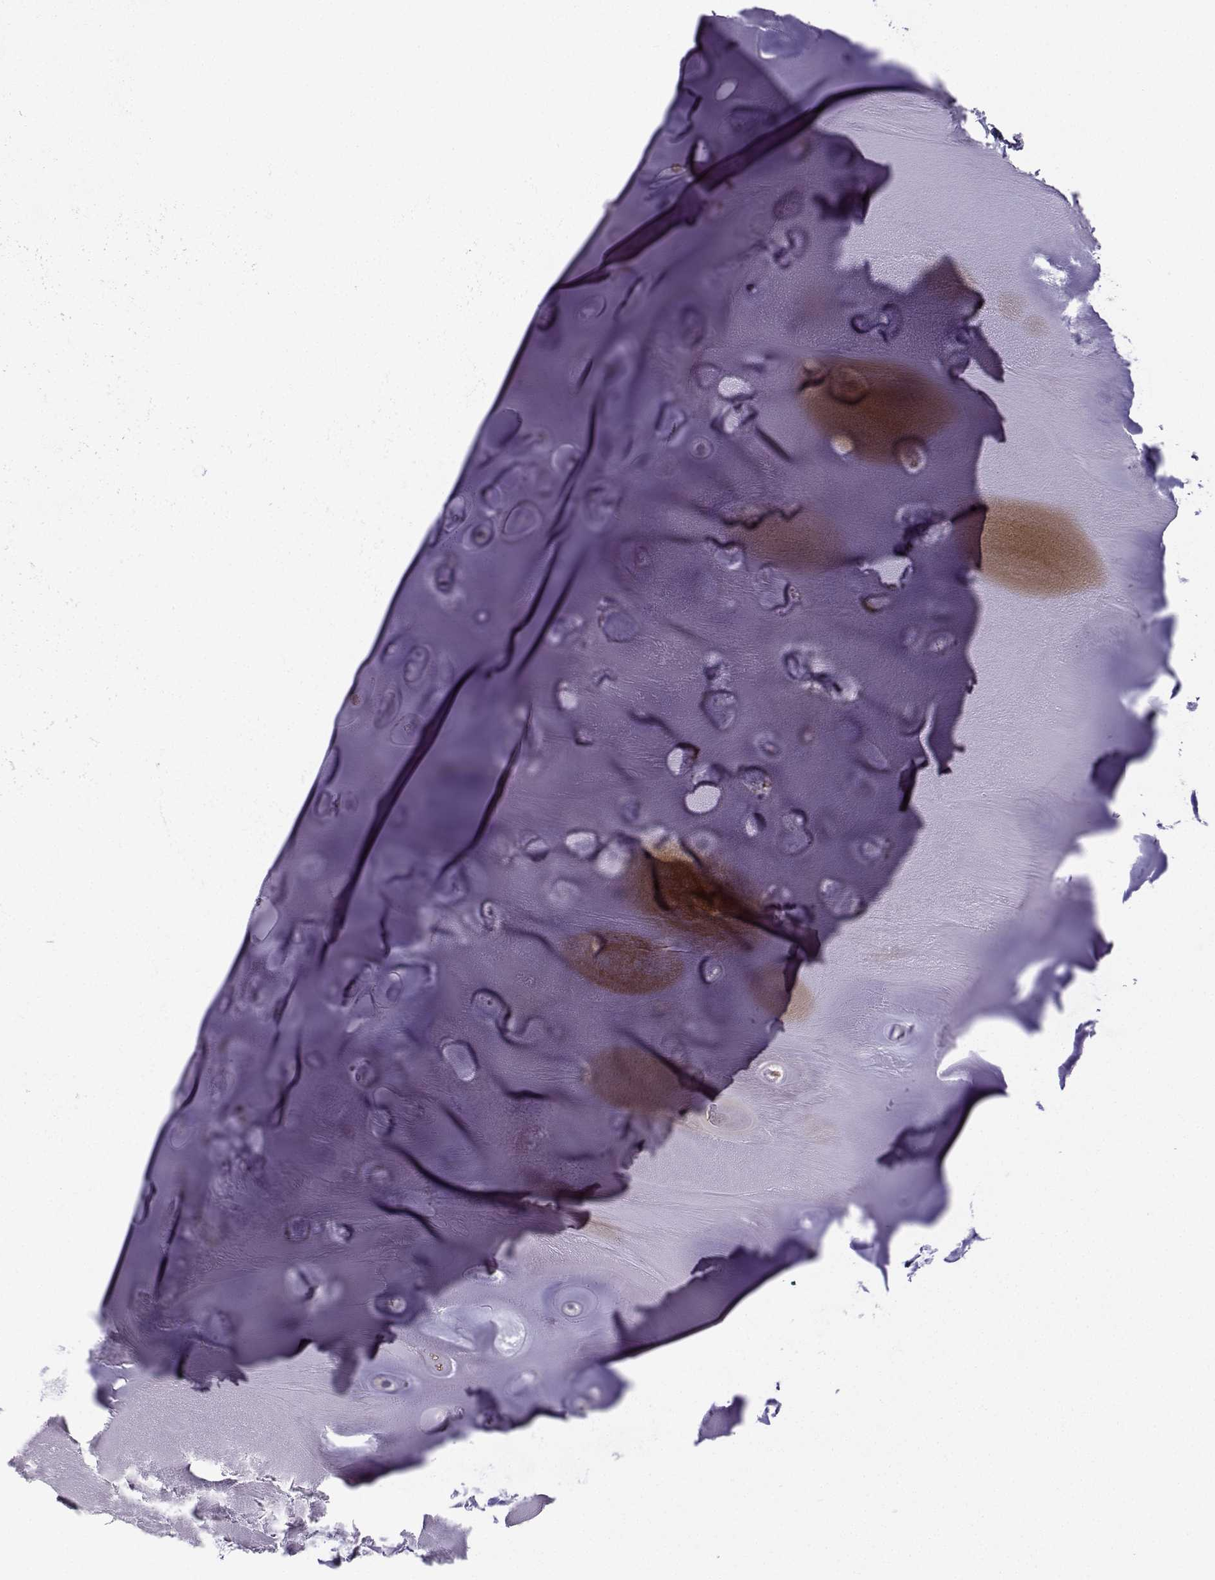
{"staining": {"intensity": "negative", "quantity": "none", "location": "none"}, "tissue": "adipose tissue", "cell_type": "Adipocytes", "image_type": "normal", "snomed": [{"axis": "morphology", "description": "Normal tissue, NOS"}, {"axis": "morphology", "description": "Squamous cell carcinoma, NOS"}, {"axis": "topography", "description": "Cartilage tissue"}, {"axis": "topography", "description": "Lung"}], "caption": "This photomicrograph is of normal adipose tissue stained with immunohistochemistry to label a protein in brown with the nuclei are counter-stained blue. There is no positivity in adipocytes.", "gene": "TBR1", "patient": {"sex": "male", "age": 66}}